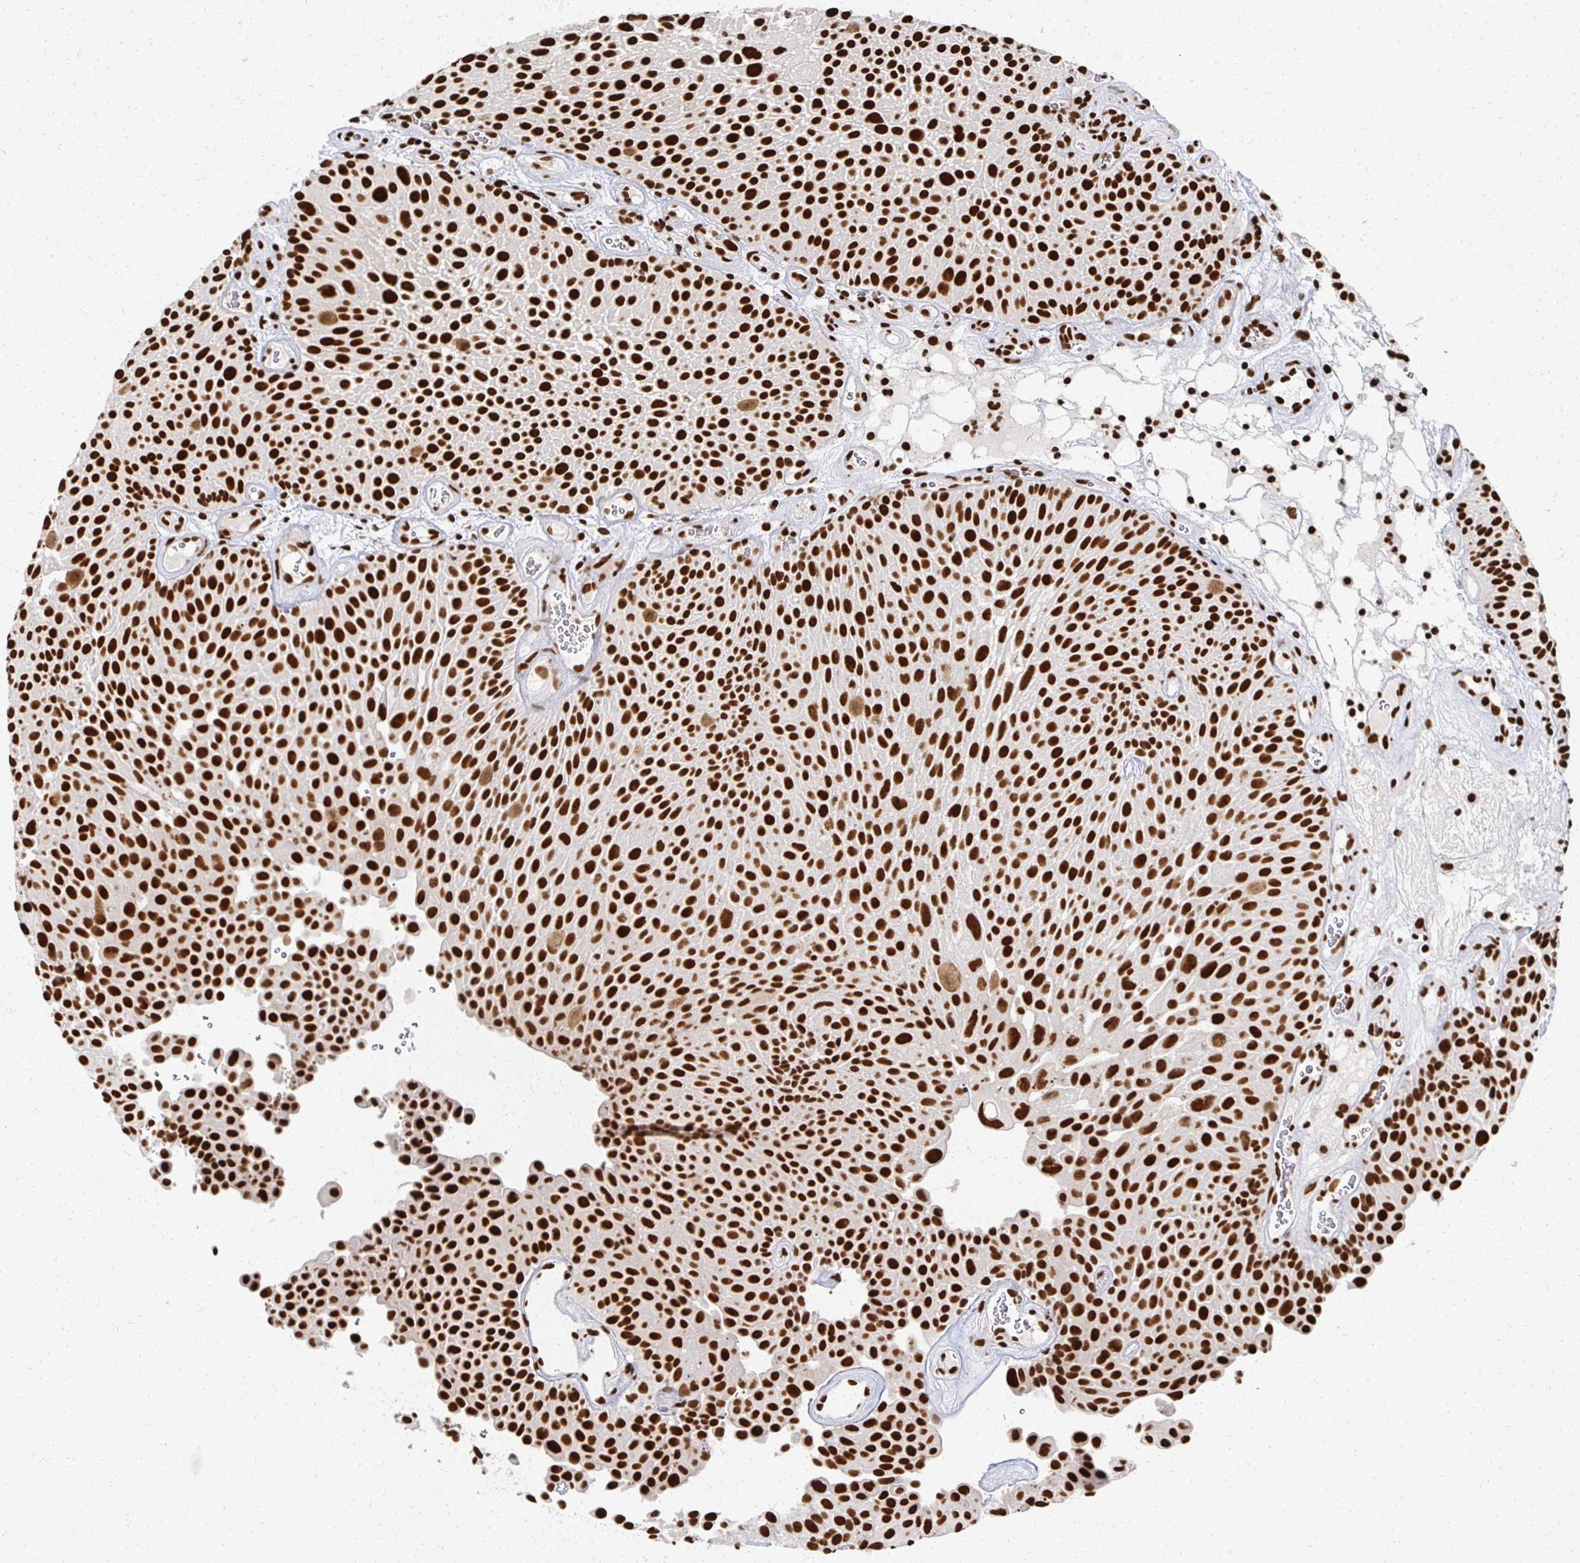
{"staining": {"intensity": "strong", "quantity": ">75%", "location": "nuclear"}, "tissue": "urothelial cancer", "cell_type": "Tumor cells", "image_type": "cancer", "snomed": [{"axis": "morphology", "description": "Urothelial carcinoma, Low grade"}, {"axis": "topography", "description": "Urinary bladder"}], "caption": "Protein staining of urothelial carcinoma (low-grade) tissue demonstrates strong nuclear positivity in about >75% of tumor cells.", "gene": "RBBP7", "patient": {"sex": "male", "age": 72}}